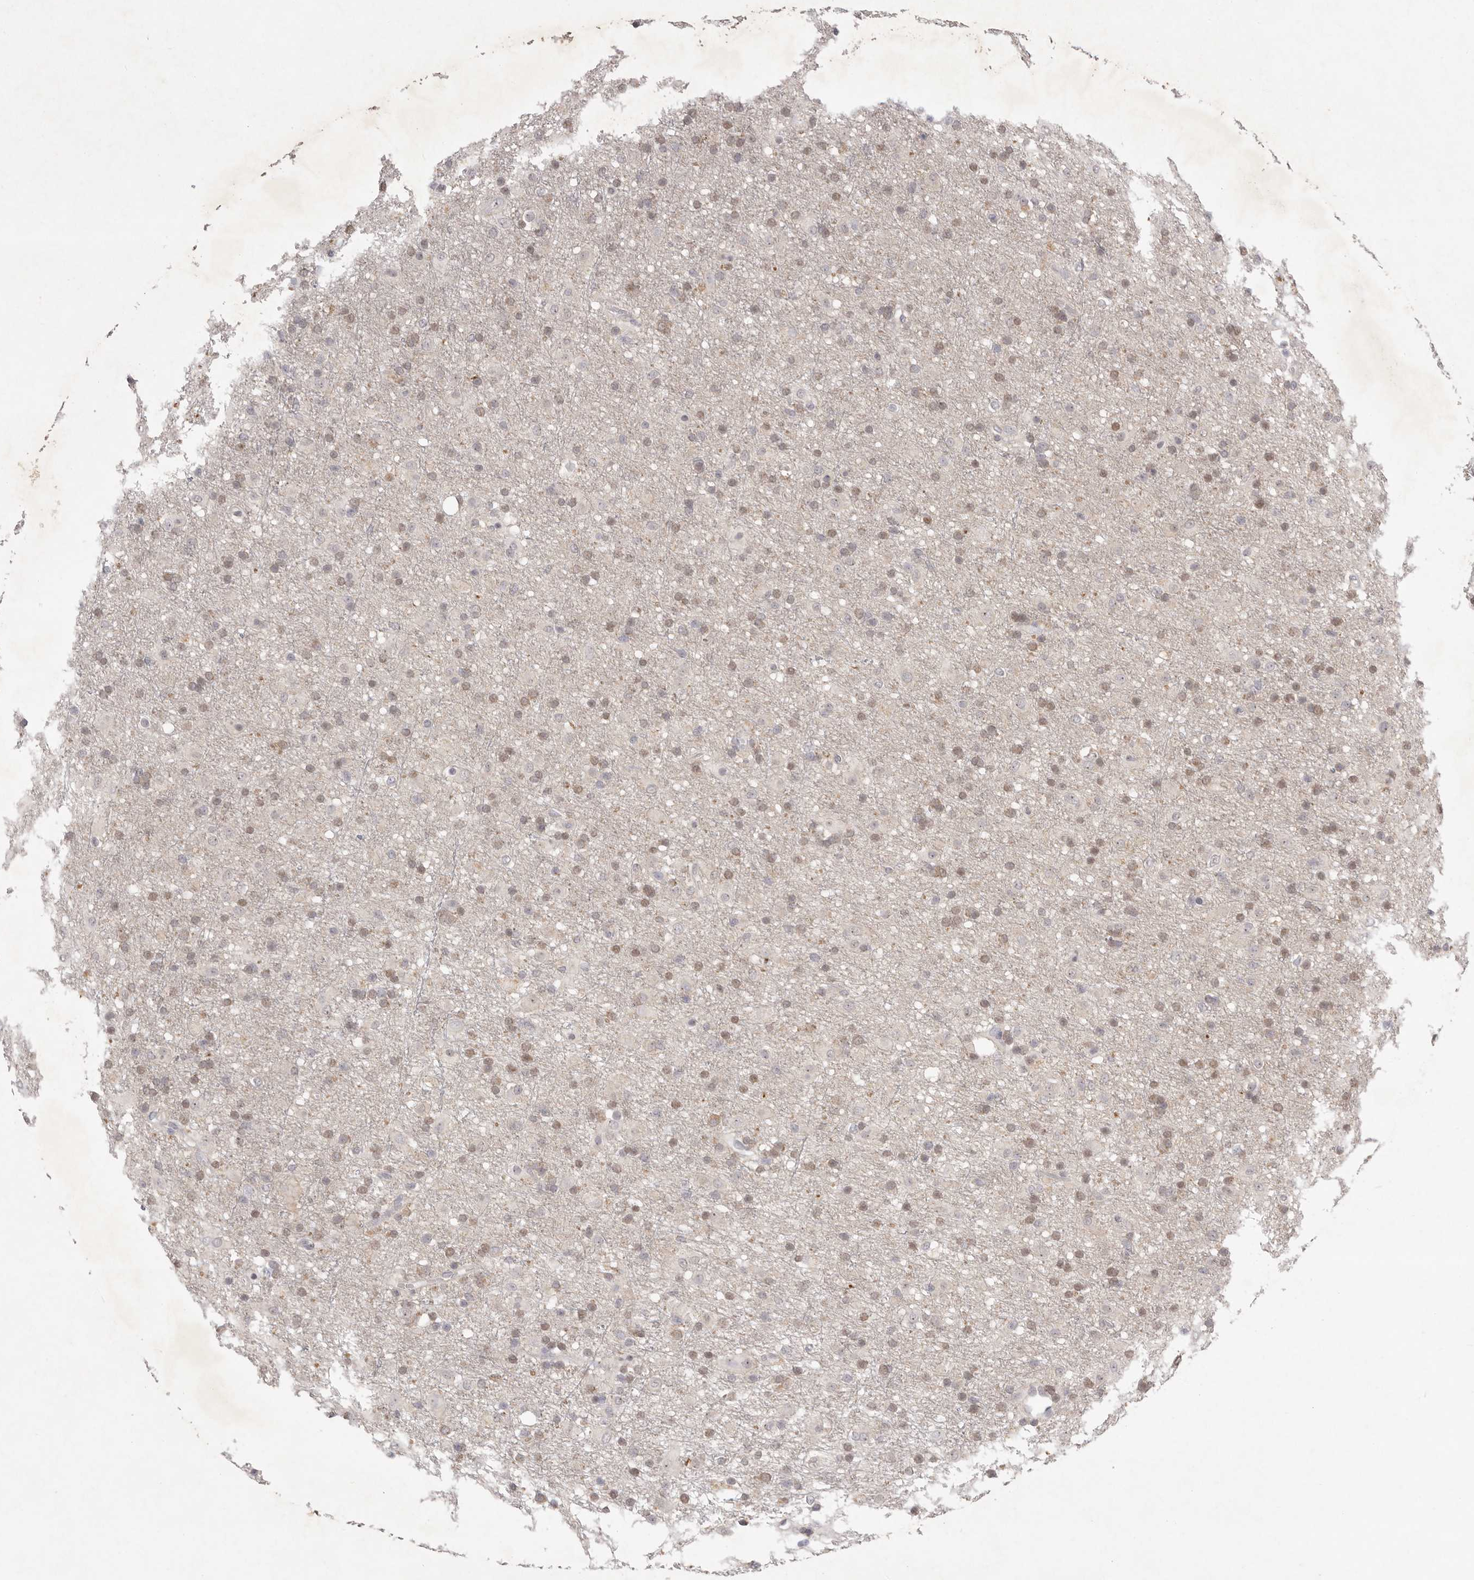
{"staining": {"intensity": "weak", "quantity": "25%-75%", "location": "nuclear"}, "tissue": "glioma", "cell_type": "Tumor cells", "image_type": "cancer", "snomed": [{"axis": "morphology", "description": "Glioma, malignant, Low grade"}, {"axis": "topography", "description": "Brain"}], "caption": "The histopathology image reveals immunohistochemical staining of malignant glioma (low-grade). There is weak nuclear positivity is identified in about 25%-75% of tumor cells.", "gene": "TADA1", "patient": {"sex": "male", "age": 65}}